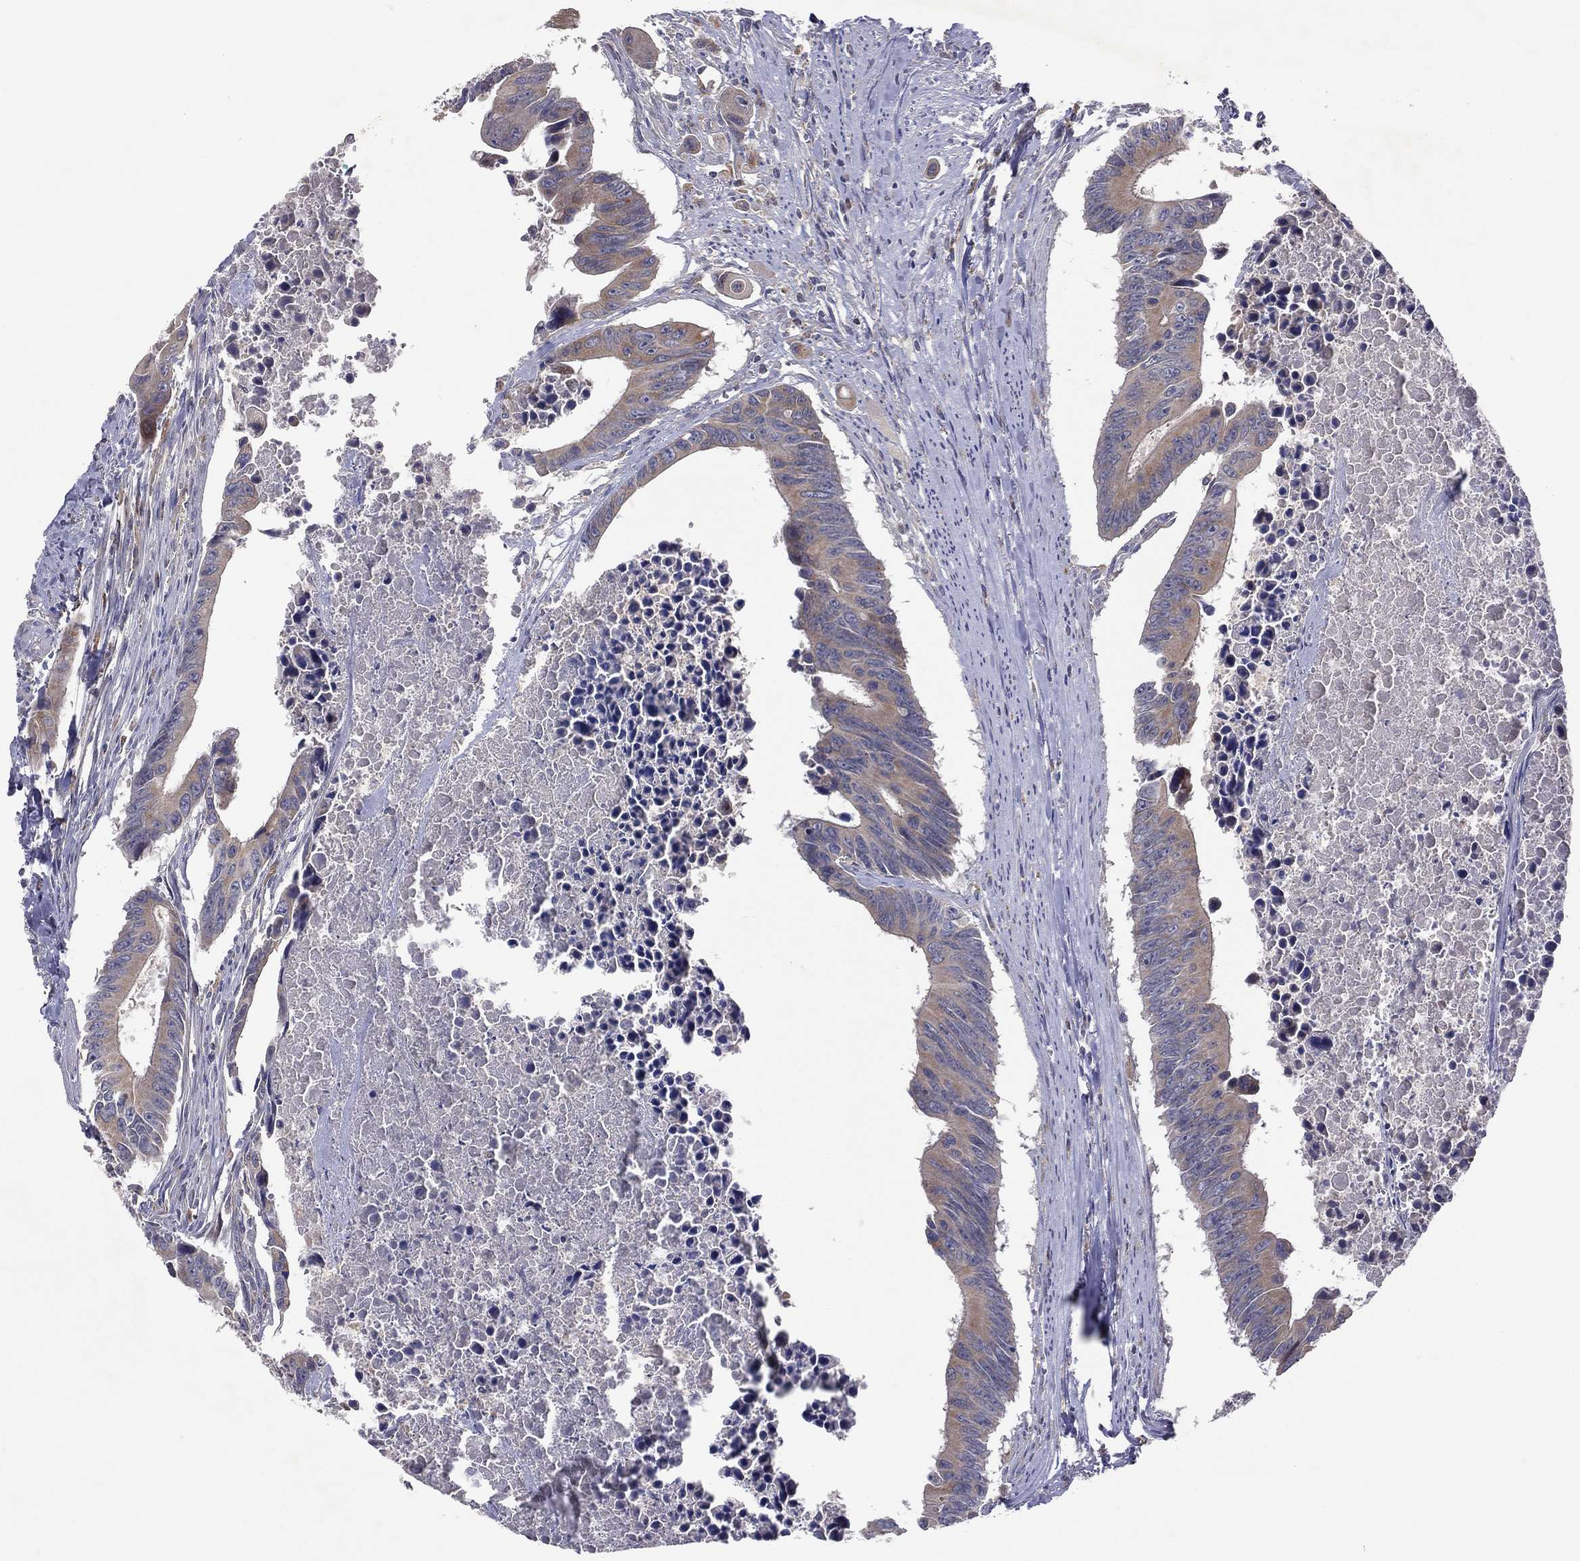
{"staining": {"intensity": "weak", "quantity": ">75%", "location": "cytoplasmic/membranous"}, "tissue": "colorectal cancer", "cell_type": "Tumor cells", "image_type": "cancer", "snomed": [{"axis": "morphology", "description": "Adenocarcinoma, NOS"}, {"axis": "topography", "description": "Colon"}], "caption": "There is low levels of weak cytoplasmic/membranous positivity in tumor cells of adenocarcinoma (colorectal), as demonstrated by immunohistochemical staining (brown color).", "gene": "STARD3", "patient": {"sex": "female", "age": 87}}